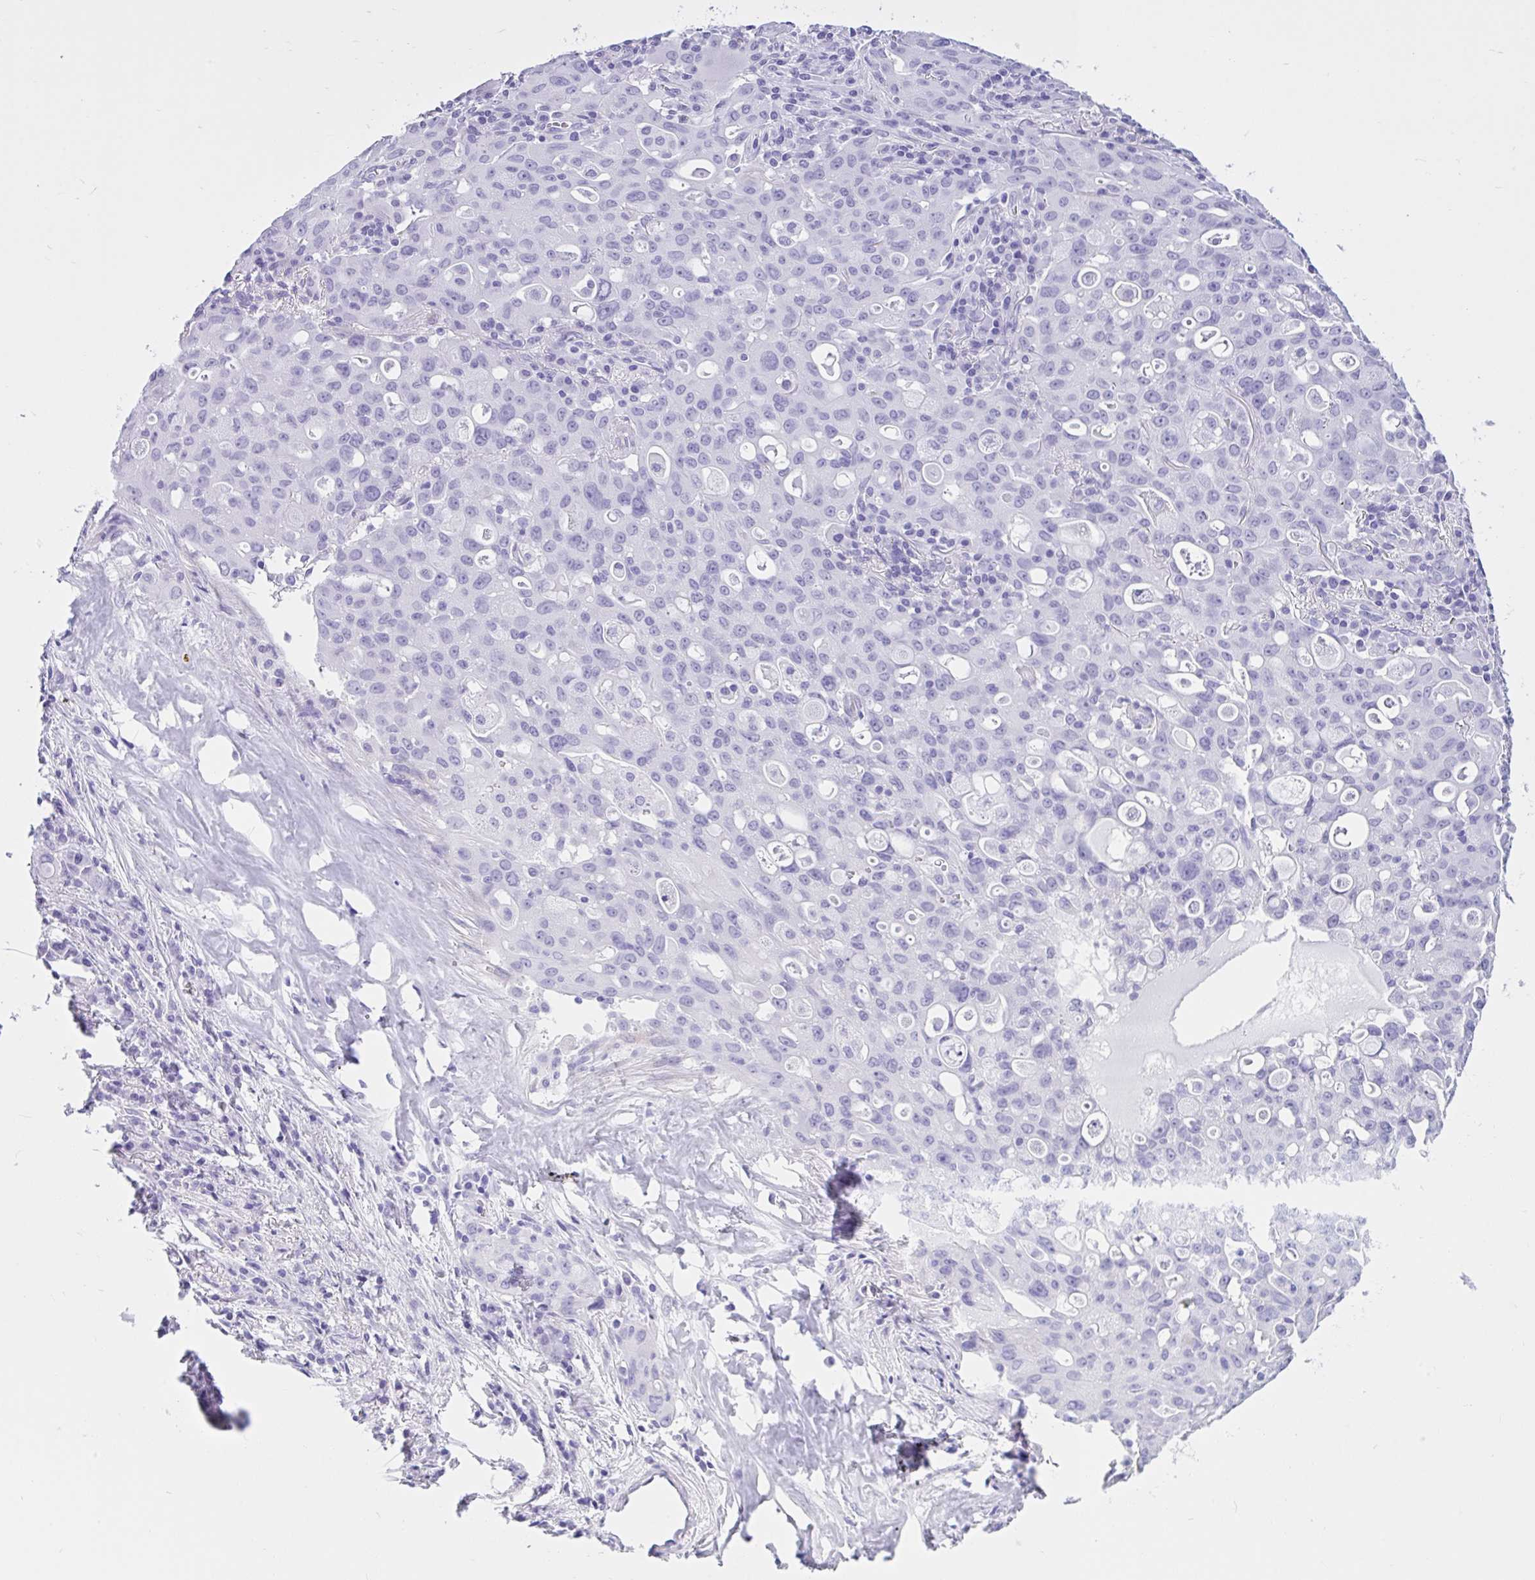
{"staining": {"intensity": "negative", "quantity": "none", "location": "none"}, "tissue": "lung cancer", "cell_type": "Tumor cells", "image_type": "cancer", "snomed": [{"axis": "morphology", "description": "Adenocarcinoma, NOS"}, {"axis": "topography", "description": "Lung"}], "caption": "The image exhibits no significant expression in tumor cells of lung cancer (adenocarcinoma). The staining was performed using DAB to visualize the protein expression in brown, while the nuclei were stained in blue with hematoxylin (Magnification: 20x).", "gene": "IAPP", "patient": {"sex": "female", "age": 44}}